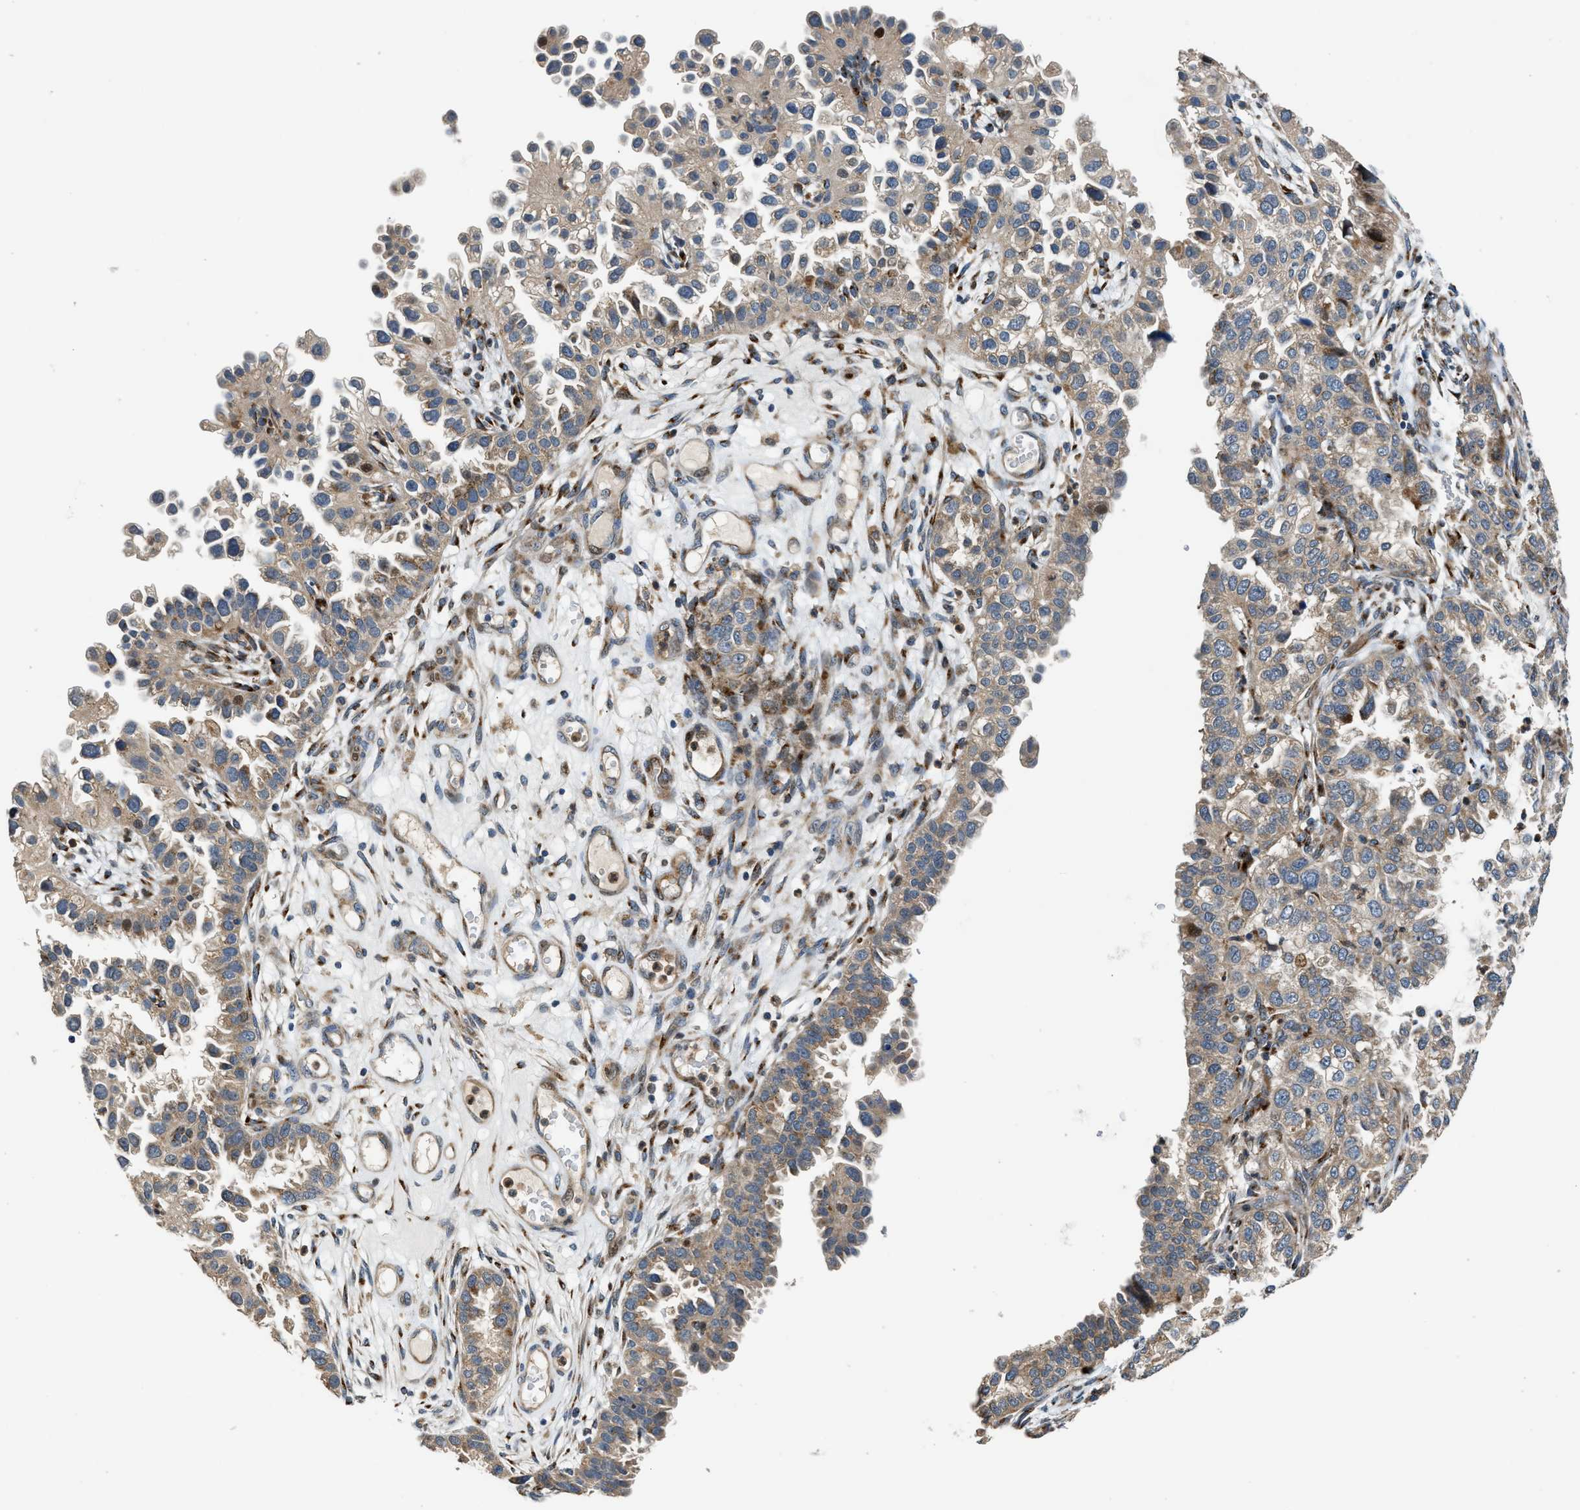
{"staining": {"intensity": "weak", "quantity": ">75%", "location": "cytoplasmic/membranous"}, "tissue": "endometrial cancer", "cell_type": "Tumor cells", "image_type": "cancer", "snomed": [{"axis": "morphology", "description": "Adenocarcinoma, NOS"}, {"axis": "topography", "description": "Endometrium"}], "caption": "A brown stain labels weak cytoplasmic/membranous positivity of a protein in endometrial cancer tumor cells.", "gene": "FUT8", "patient": {"sex": "female", "age": 85}}